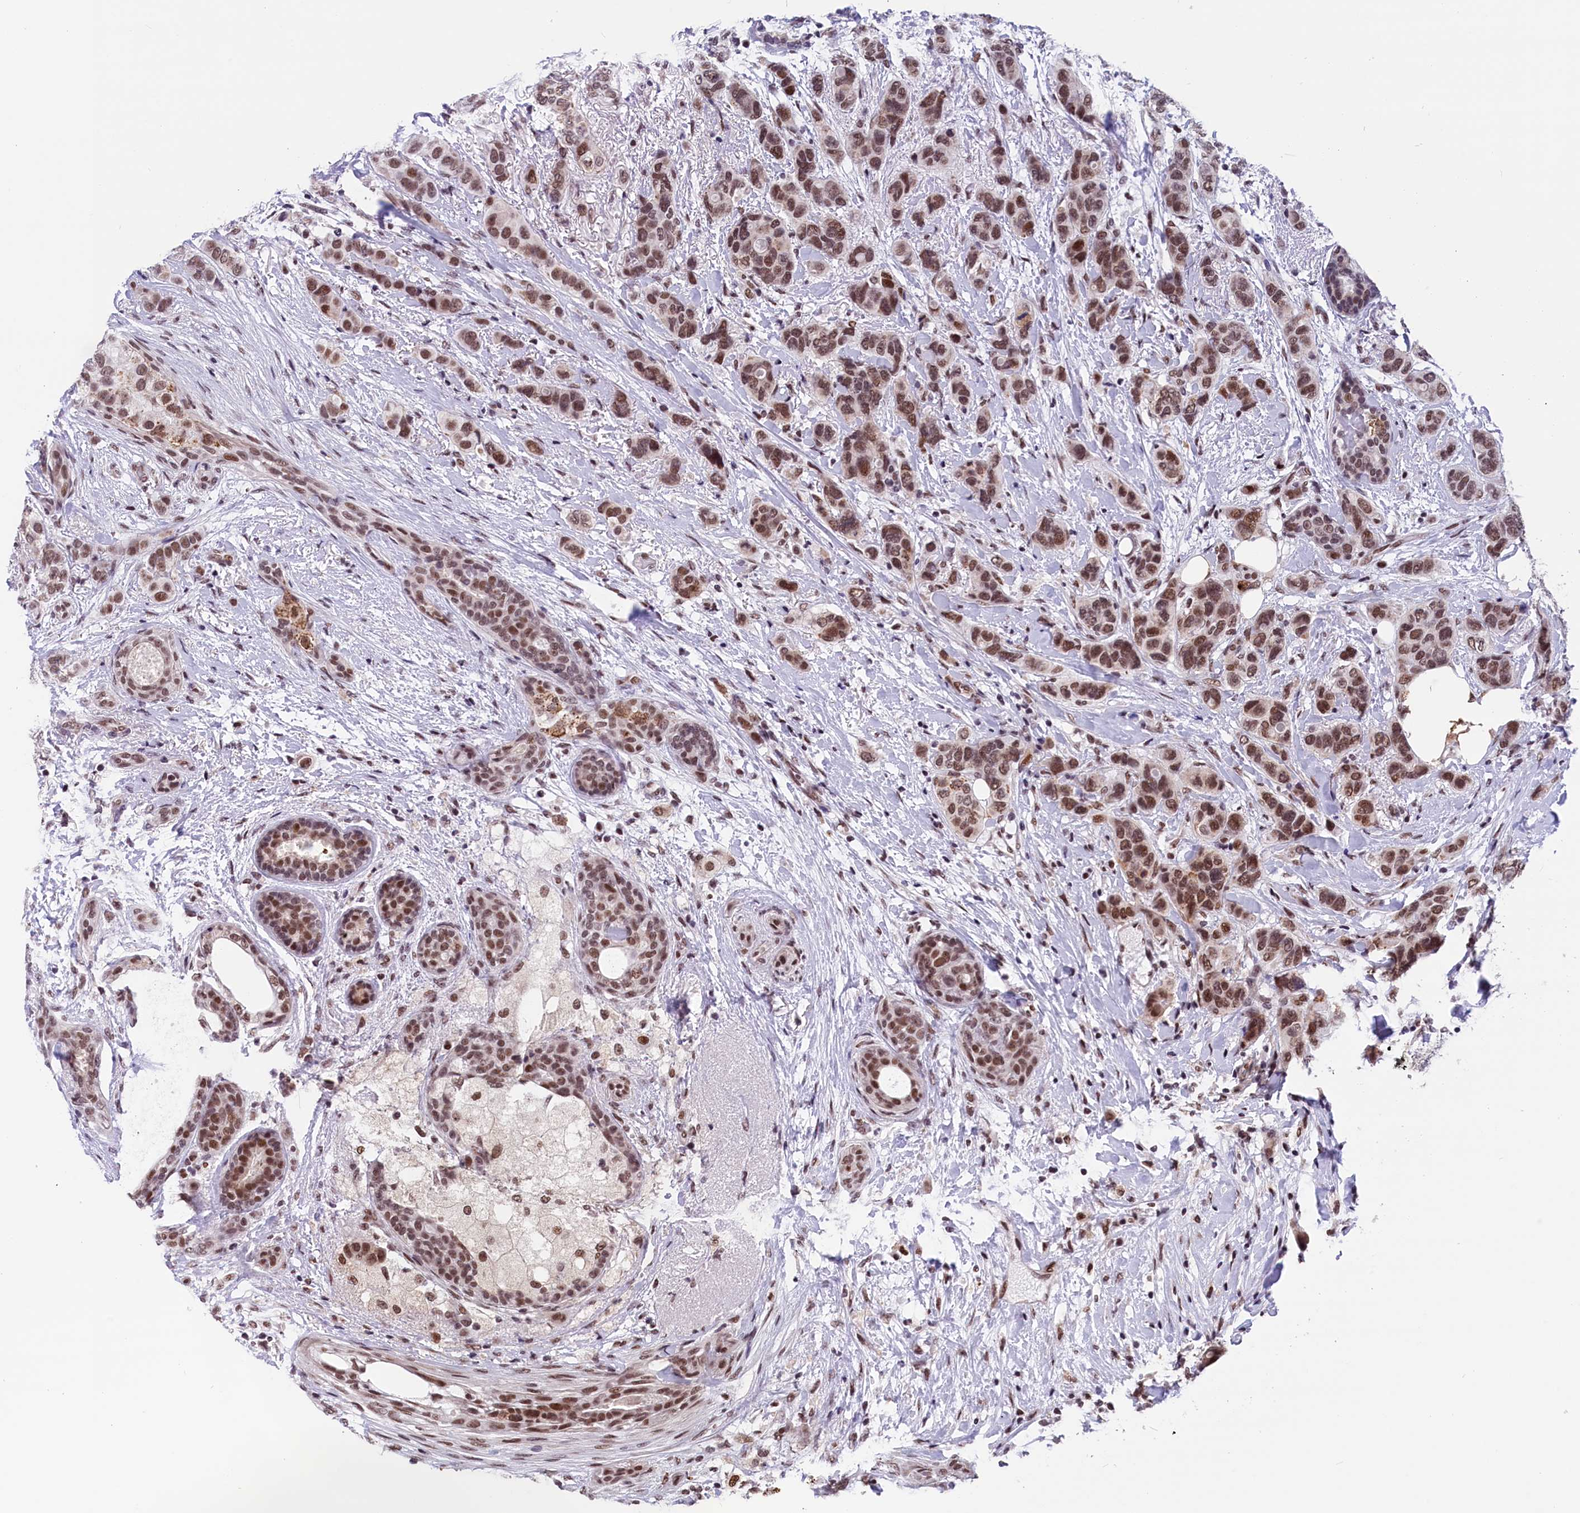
{"staining": {"intensity": "moderate", "quantity": ">75%", "location": "nuclear"}, "tissue": "breast cancer", "cell_type": "Tumor cells", "image_type": "cancer", "snomed": [{"axis": "morphology", "description": "Lobular carcinoma"}, {"axis": "topography", "description": "Breast"}], "caption": "Brown immunohistochemical staining in lobular carcinoma (breast) demonstrates moderate nuclear staining in approximately >75% of tumor cells.", "gene": "CDYL2", "patient": {"sex": "female", "age": 51}}